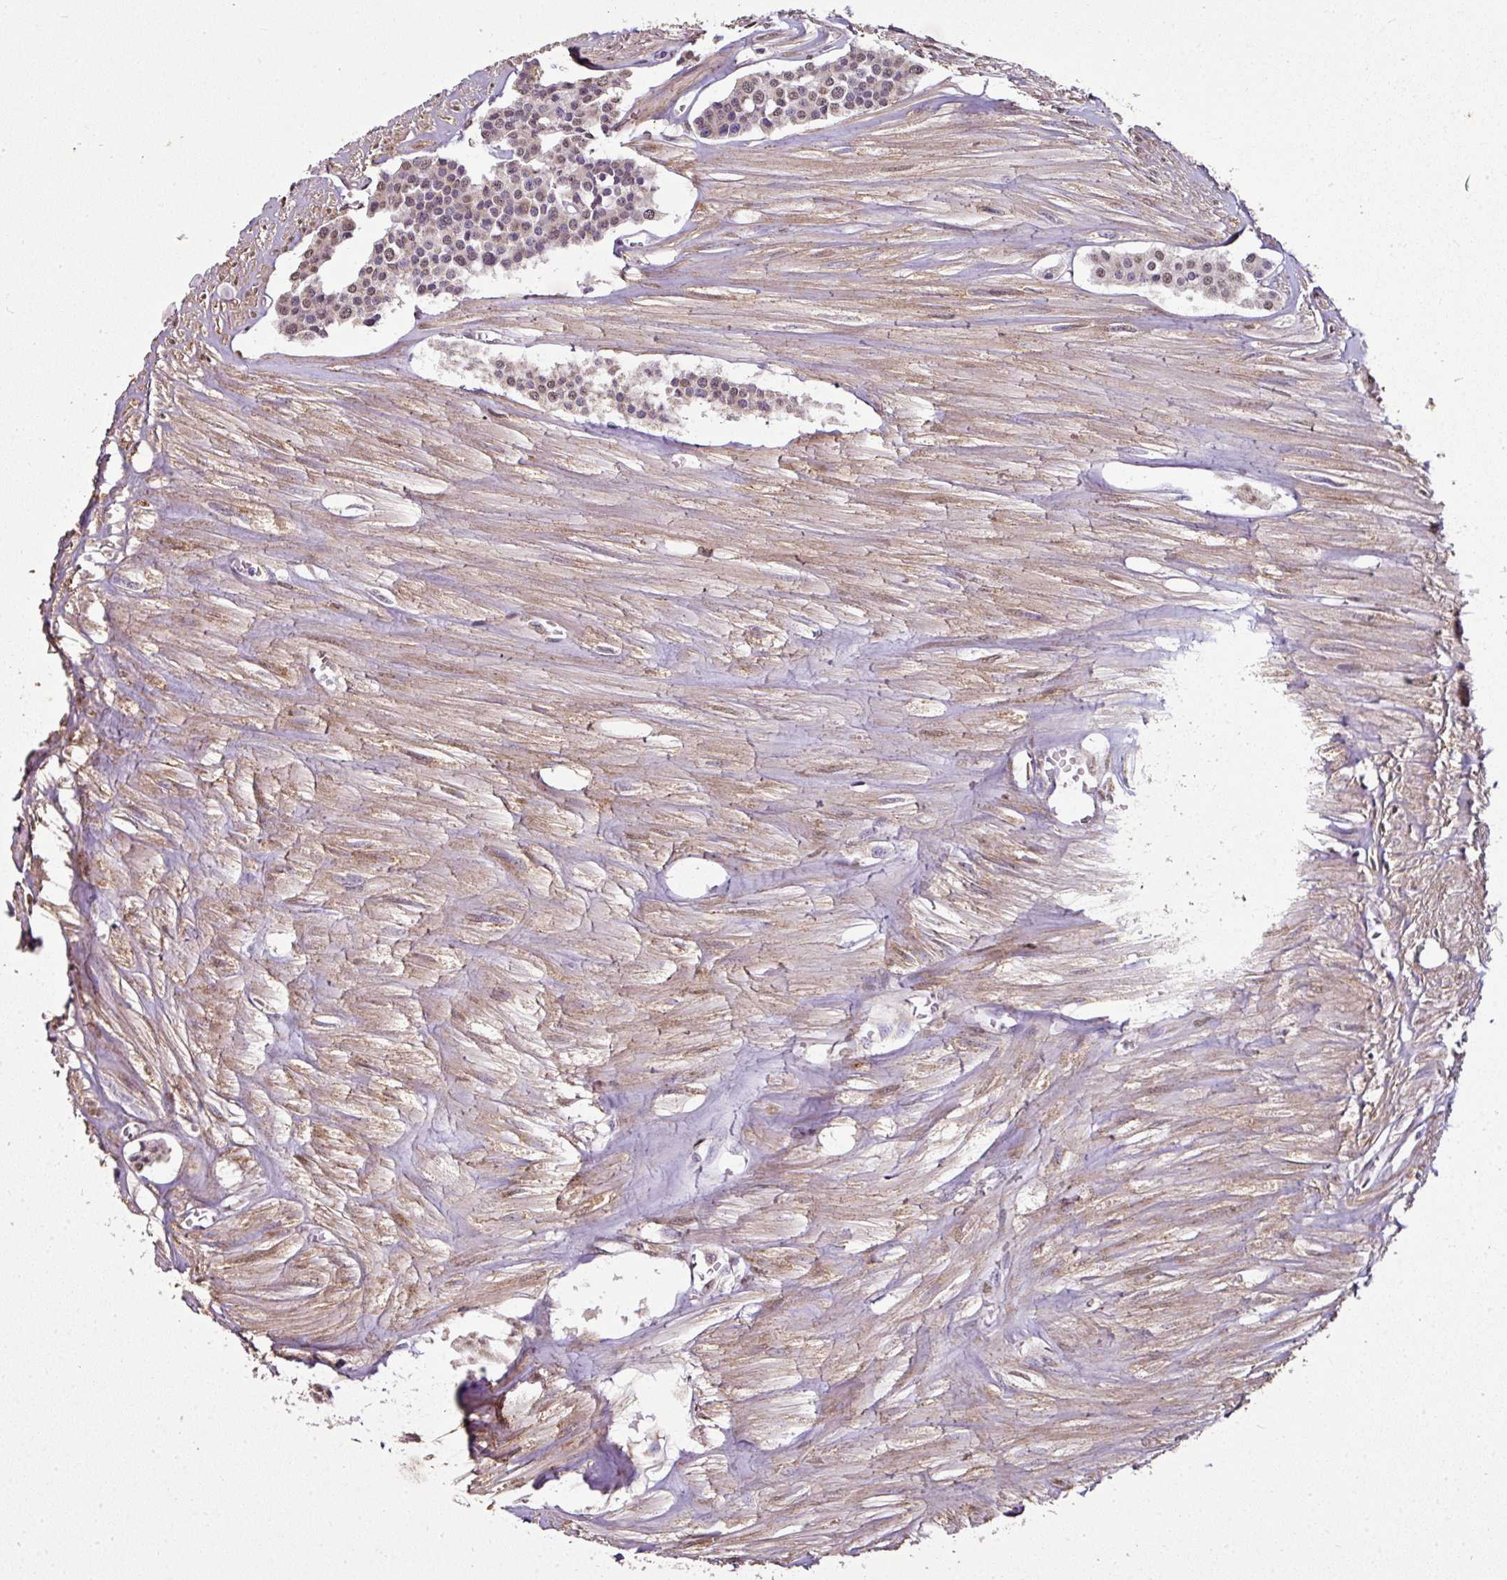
{"staining": {"intensity": "weak", "quantity": ">75%", "location": "cytoplasmic/membranous,nuclear"}, "tissue": "carcinoid", "cell_type": "Tumor cells", "image_type": "cancer", "snomed": [{"axis": "morphology", "description": "Carcinoid, malignant, NOS"}, {"axis": "topography", "description": "Small intestine"}], "caption": "Carcinoid tissue demonstrates weak cytoplasmic/membranous and nuclear staining in about >75% of tumor cells", "gene": "JPH2", "patient": {"sex": "male", "age": 60}}